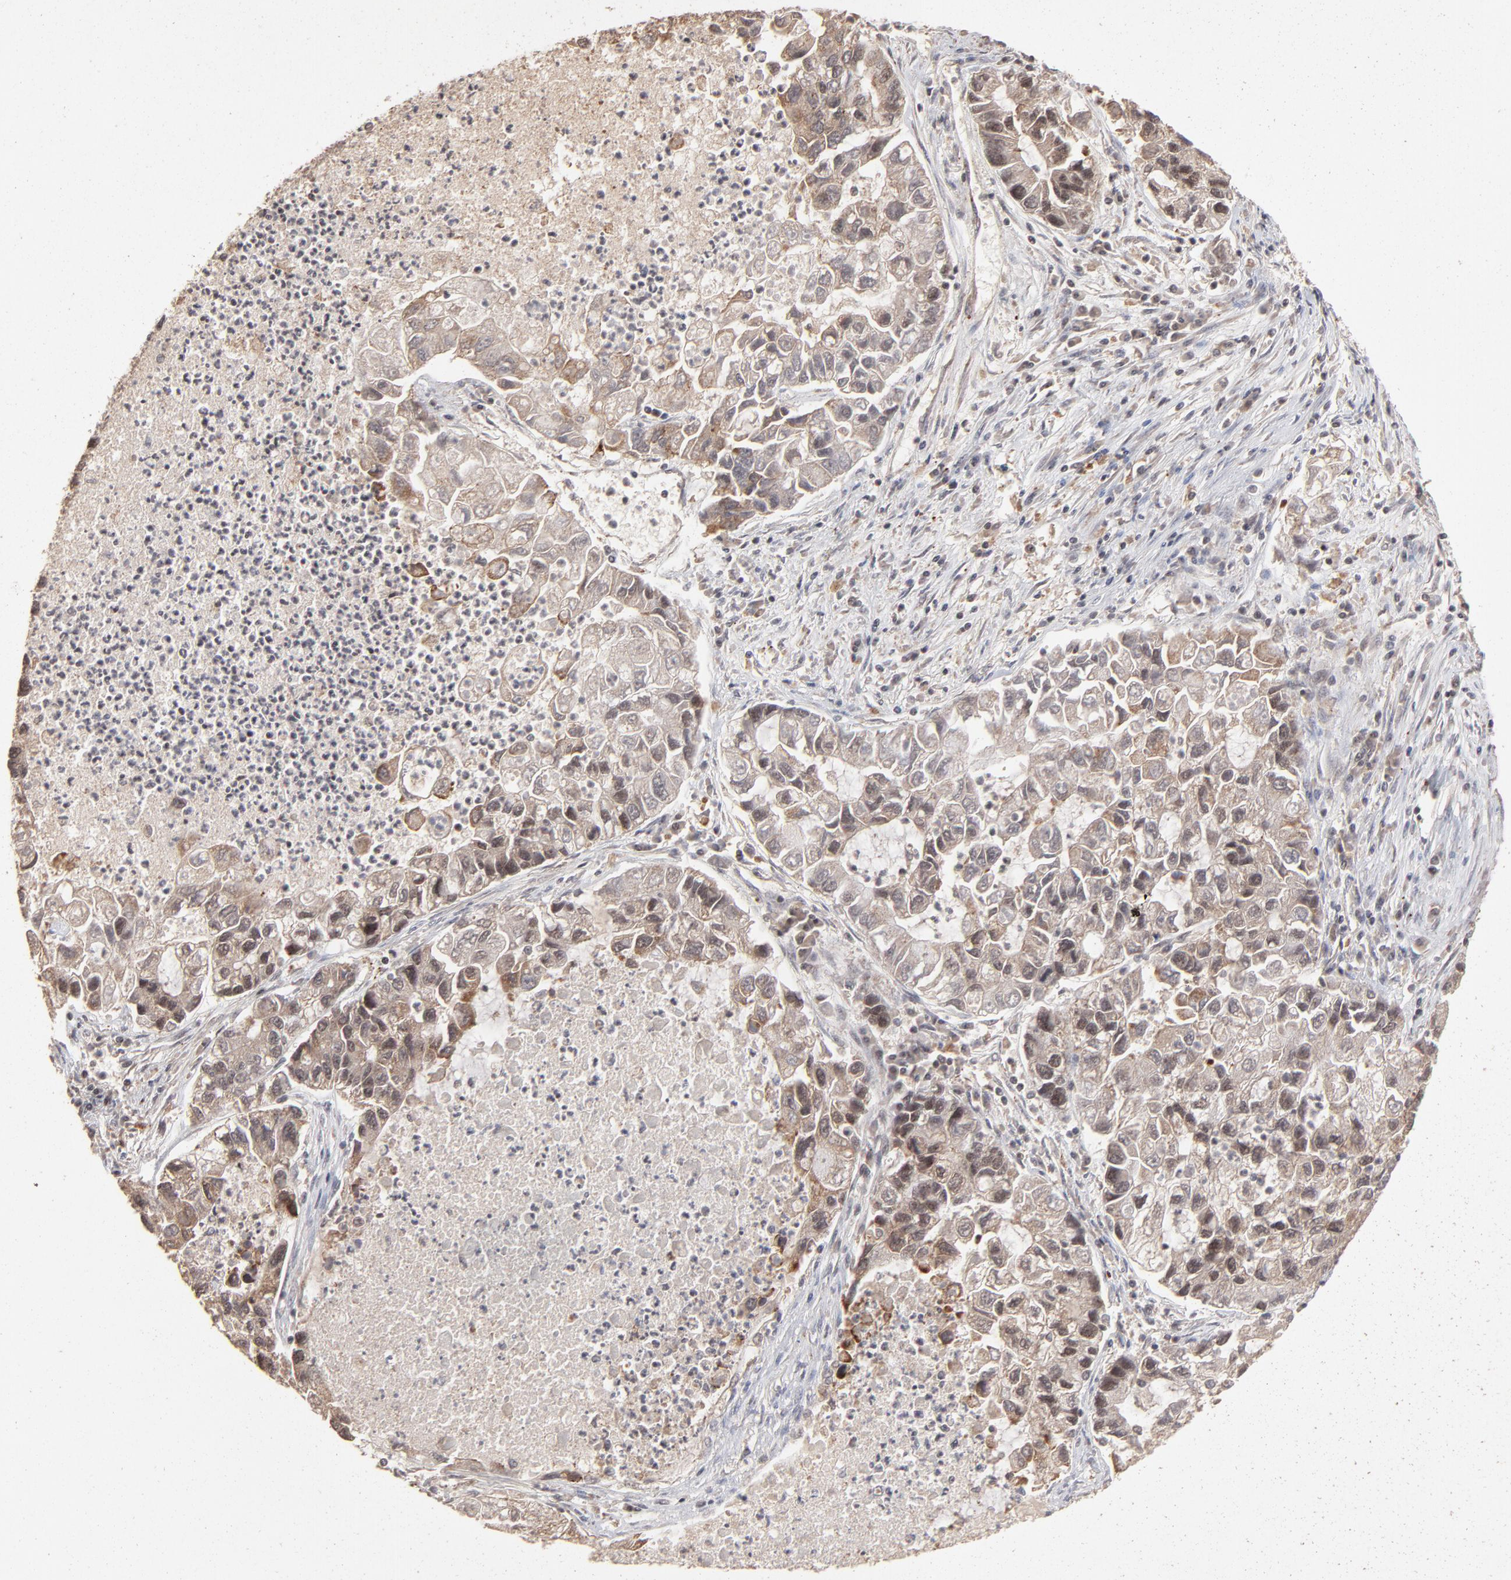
{"staining": {"intensity": "weak", "quantity": ">75%", "location": "cytoplasmic/membranous,nuclear"}, "tissue": "lung cancer", "cell_type": "Tumor cells", "image_type": "cancer", "snomed": [{"axis": "morphology", "description": "Adenocarcinoma, NOS"}, {"axis": "topography", "description": "Lung"}], "caption": "Lung cancer (adenocarcinoma) stained for a protein (brown) reveals weak cytoplasmic/membranous and nuclear positive expression in approximately >75% of tumor cells.", "gene": "ARIH1", "patient": {"sex": "female", "age": 51}}